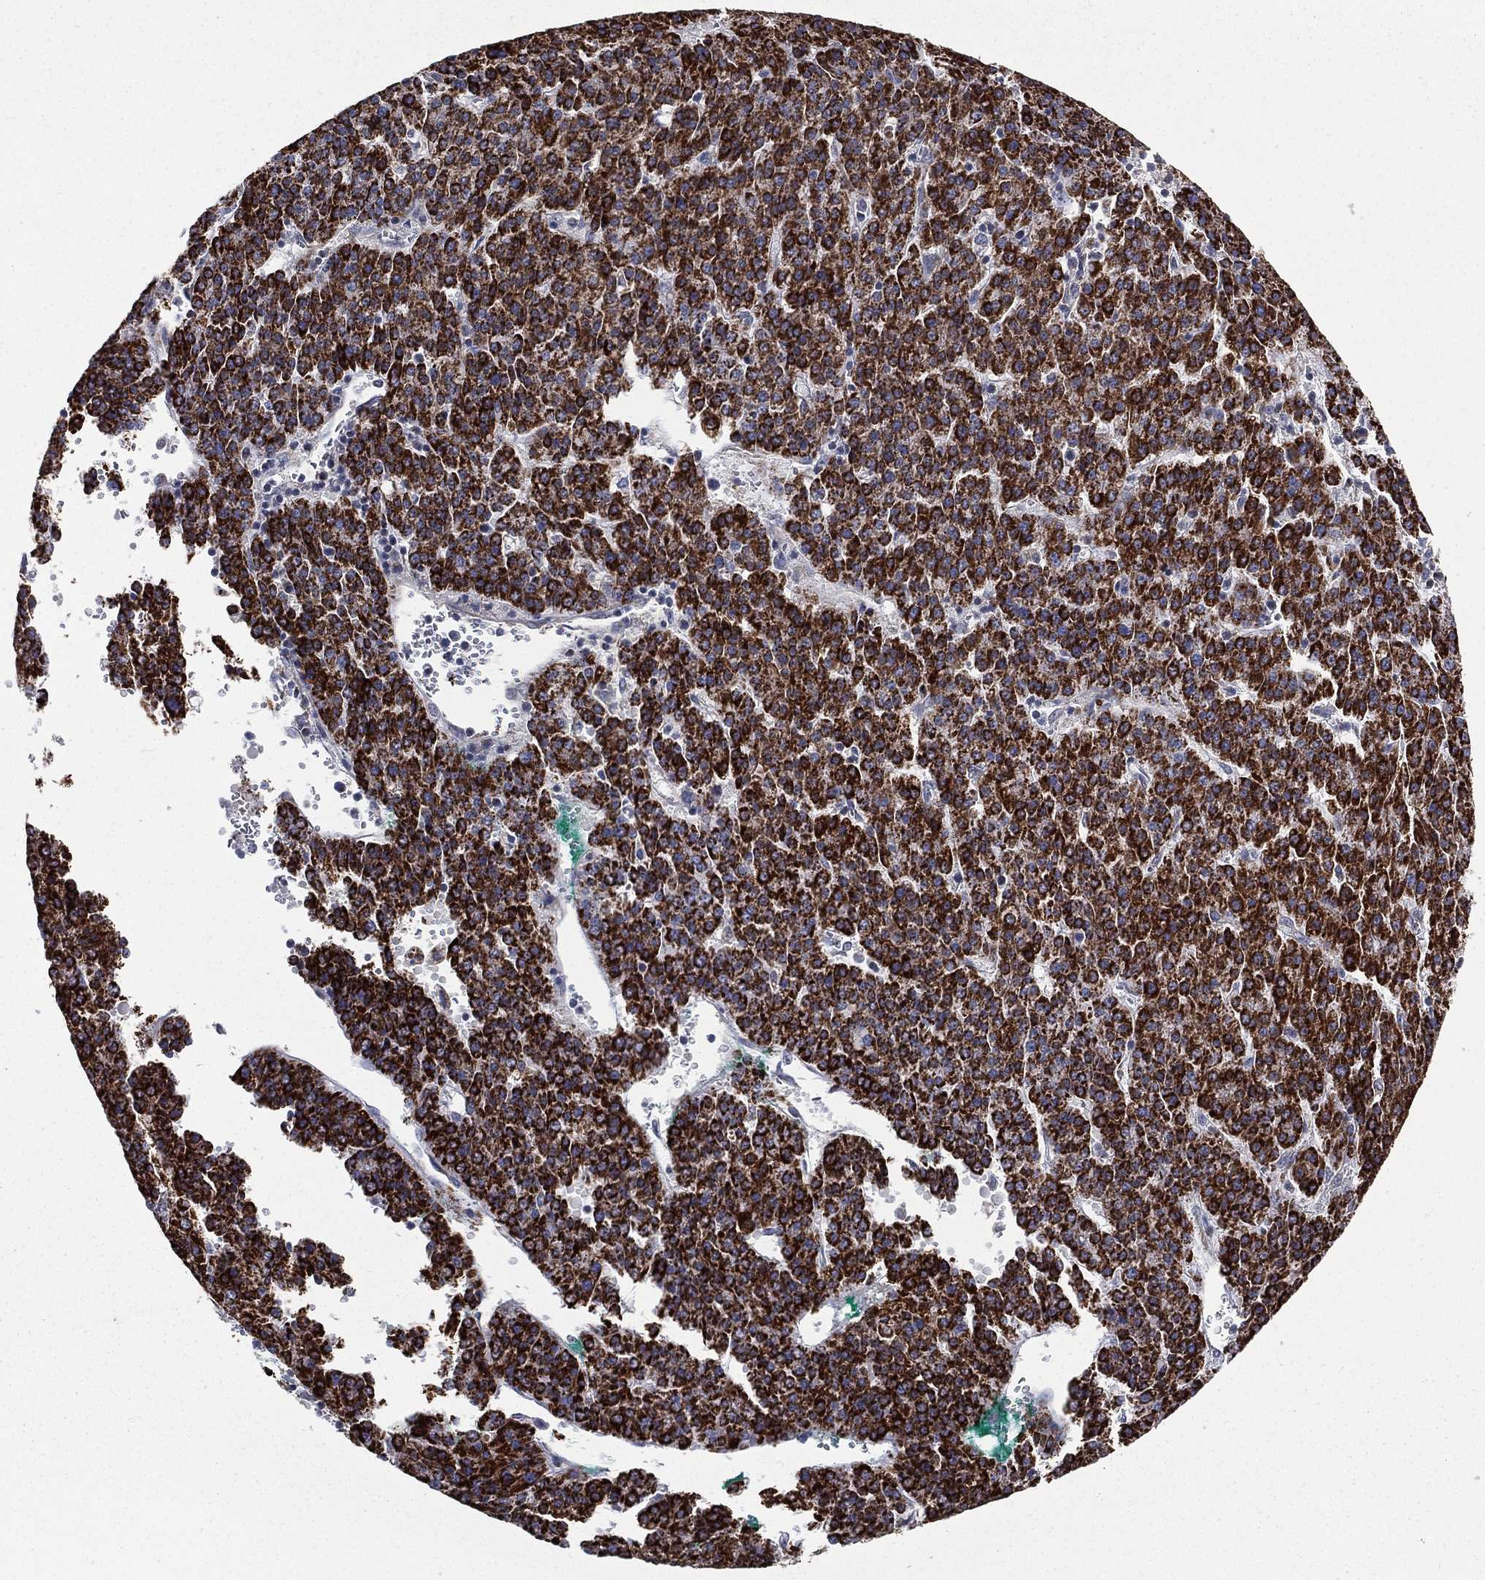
{"staining": {"intensity": "strong", "quantity": ">75%", "location": "cytoplasmic/membranous"}, "tissue": "liver cancer", "cell_type": "Tumor cells", "image_type": "cancer", "snomed": [{"axis": "morphology", "description": "Carcinoma, Hepatocellular, NOS"}, {"axis": "topography", "description": "Liver"}], "caption": "Immunohistochemical staining of human hepatocellular carcinoma (liver) exhibits strong cytoplasmic/membranous protein staining in about >75% of tumor cells.", "gene": "HADH", "patient": {"sex": "female", "age": 58}}